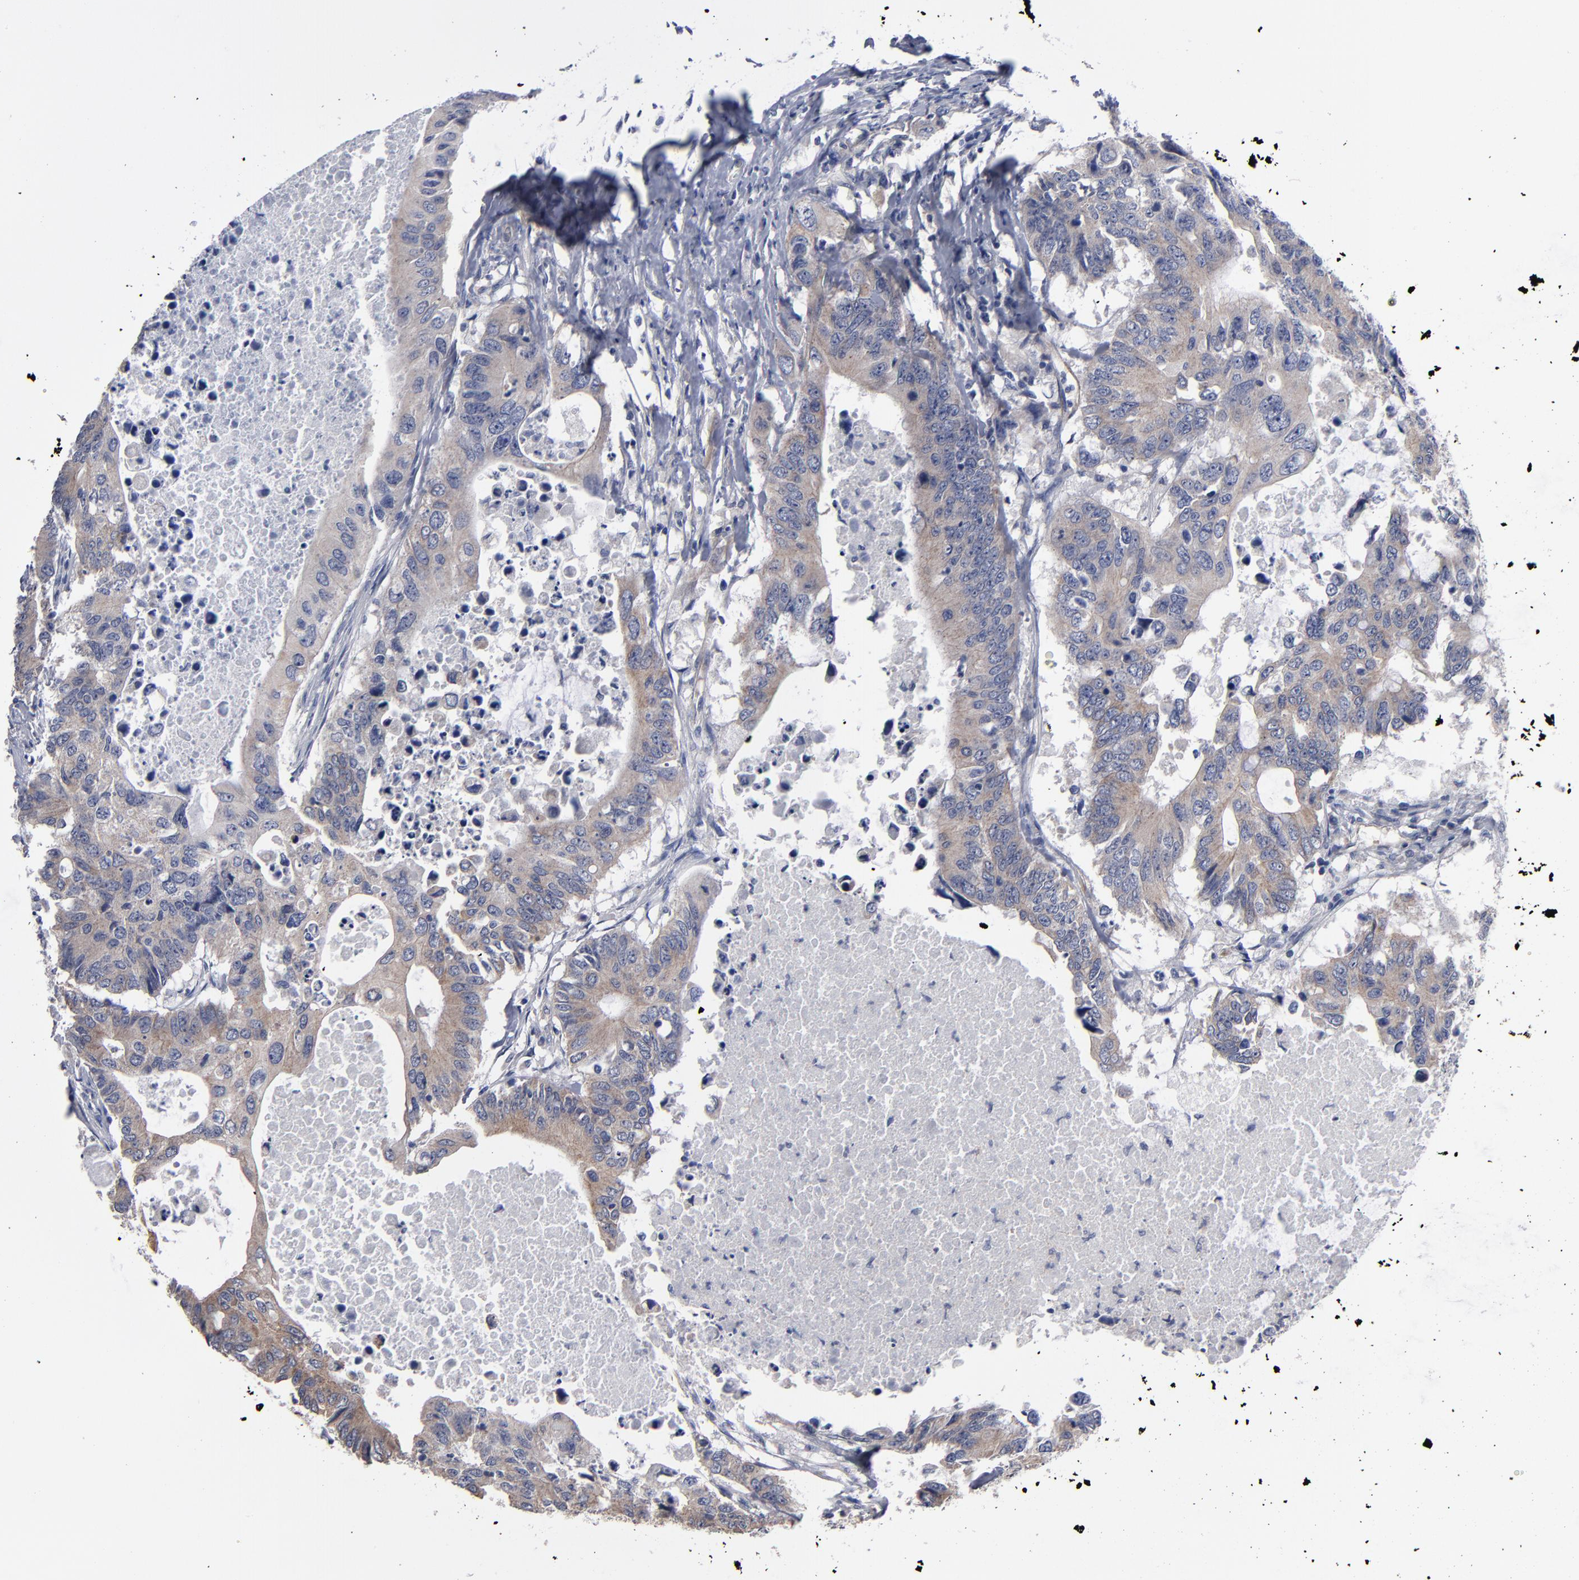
{"staining": {"intensity": "weak", "quantity": ">75%", "location": "cytoplasmic/membranous"}, "tissue": "colorectal cancer", "cell_type": "Tumor cells", "image_type": "cancer", "snomed": [{"axis": "morphology", "description": "Adenocarcinoma, NOS"}, {"axis": "topography", "description": "Colon"}], "caption": "IHC image of human colorectal cancer (adenocarcinoma) stained for a protein (brown), which demonstrates low levels of weak cytoplasmic/membranous staining in approximately >75% of tumor cells.", "gene": "ZNF175", "patient": {"sex": "male", "age": 71}}